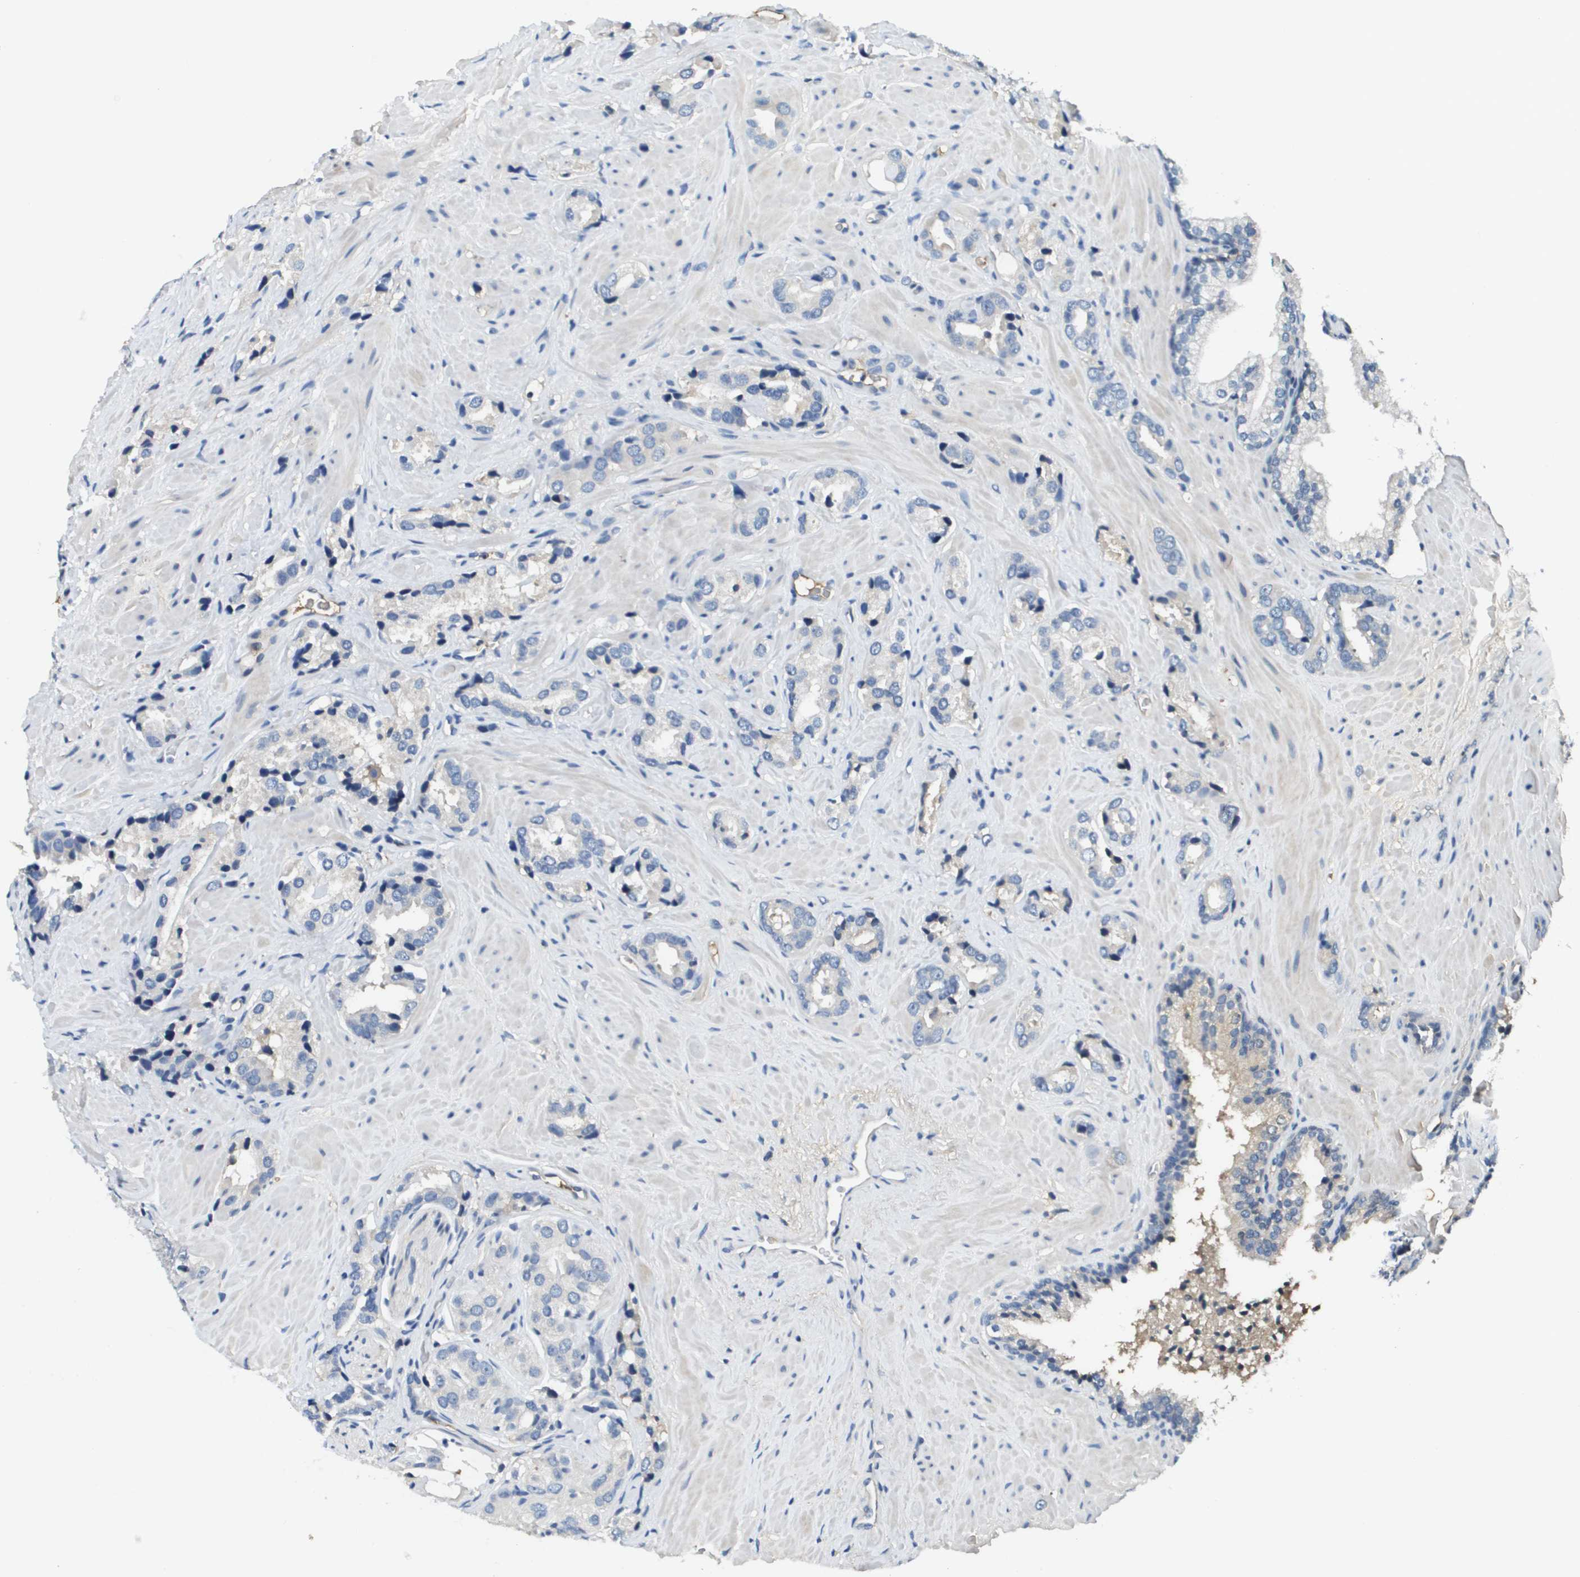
{"staining": {"intensity": "negative", "quantity": "none", "location": "none"}, "tissue": "prostate cancer", "cell_type": "Tumor cells", "image_type": "cancer", "snomed": [{"axis": "morphology", "description": "Adenocarcinoma, High grade"}, {"axis": "topography", "description": "Prostate"}], "caption": "This is an IHC histopathology image of prostate adenocarcinoma (high-grade). There is no staining in tumor cells.", "gene": "SLC16A3", "patient": {"sex": "male", "age": 64}}